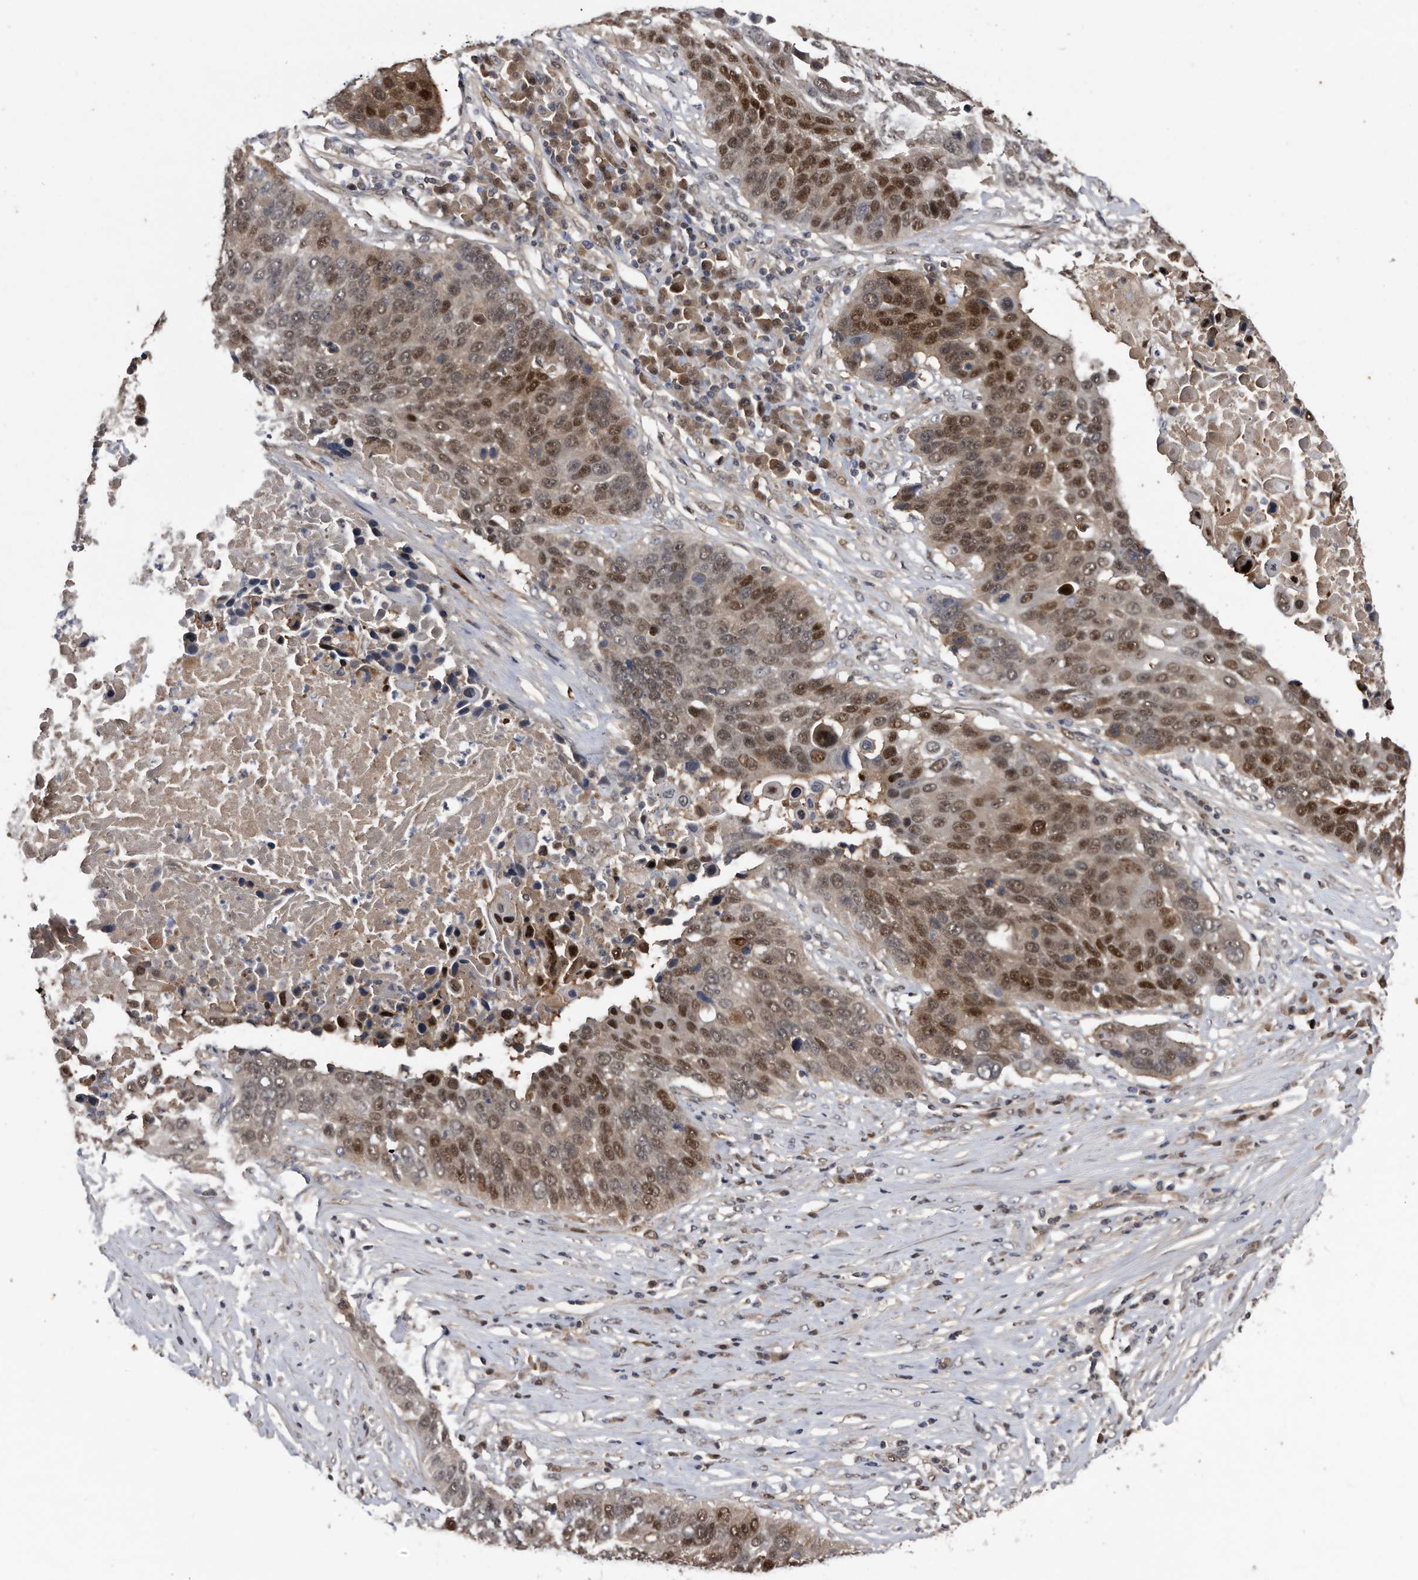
{"staining": {"intensity": "moderate", "quantity": ">75%", "location": "cytoplasmic/membranous,nuclear"}, "tissue": "lung cancer", "cell_type": "Tumor cells", "image_type": "cancer", "snomed": [{"axis": "morphology", "description": "Squamous cell carcinoma, NOS"}, {"axis": "topography", "description": "Lung"}], "caption": "IHC histopathology image of neoplastic tissue: human lung cancer (squamous cell carcinoma) stained using immunohistochemistry (IHC) exhibits medium levels of moderate protein expression localized specifically in the cytoplasmic/membranous and nuclear of tumor cells, appearing as a cytoplasmic/membranous and nuclear brown color.", "gene": "RAD23B", "patient": {"sex": "male", "age": 66}}